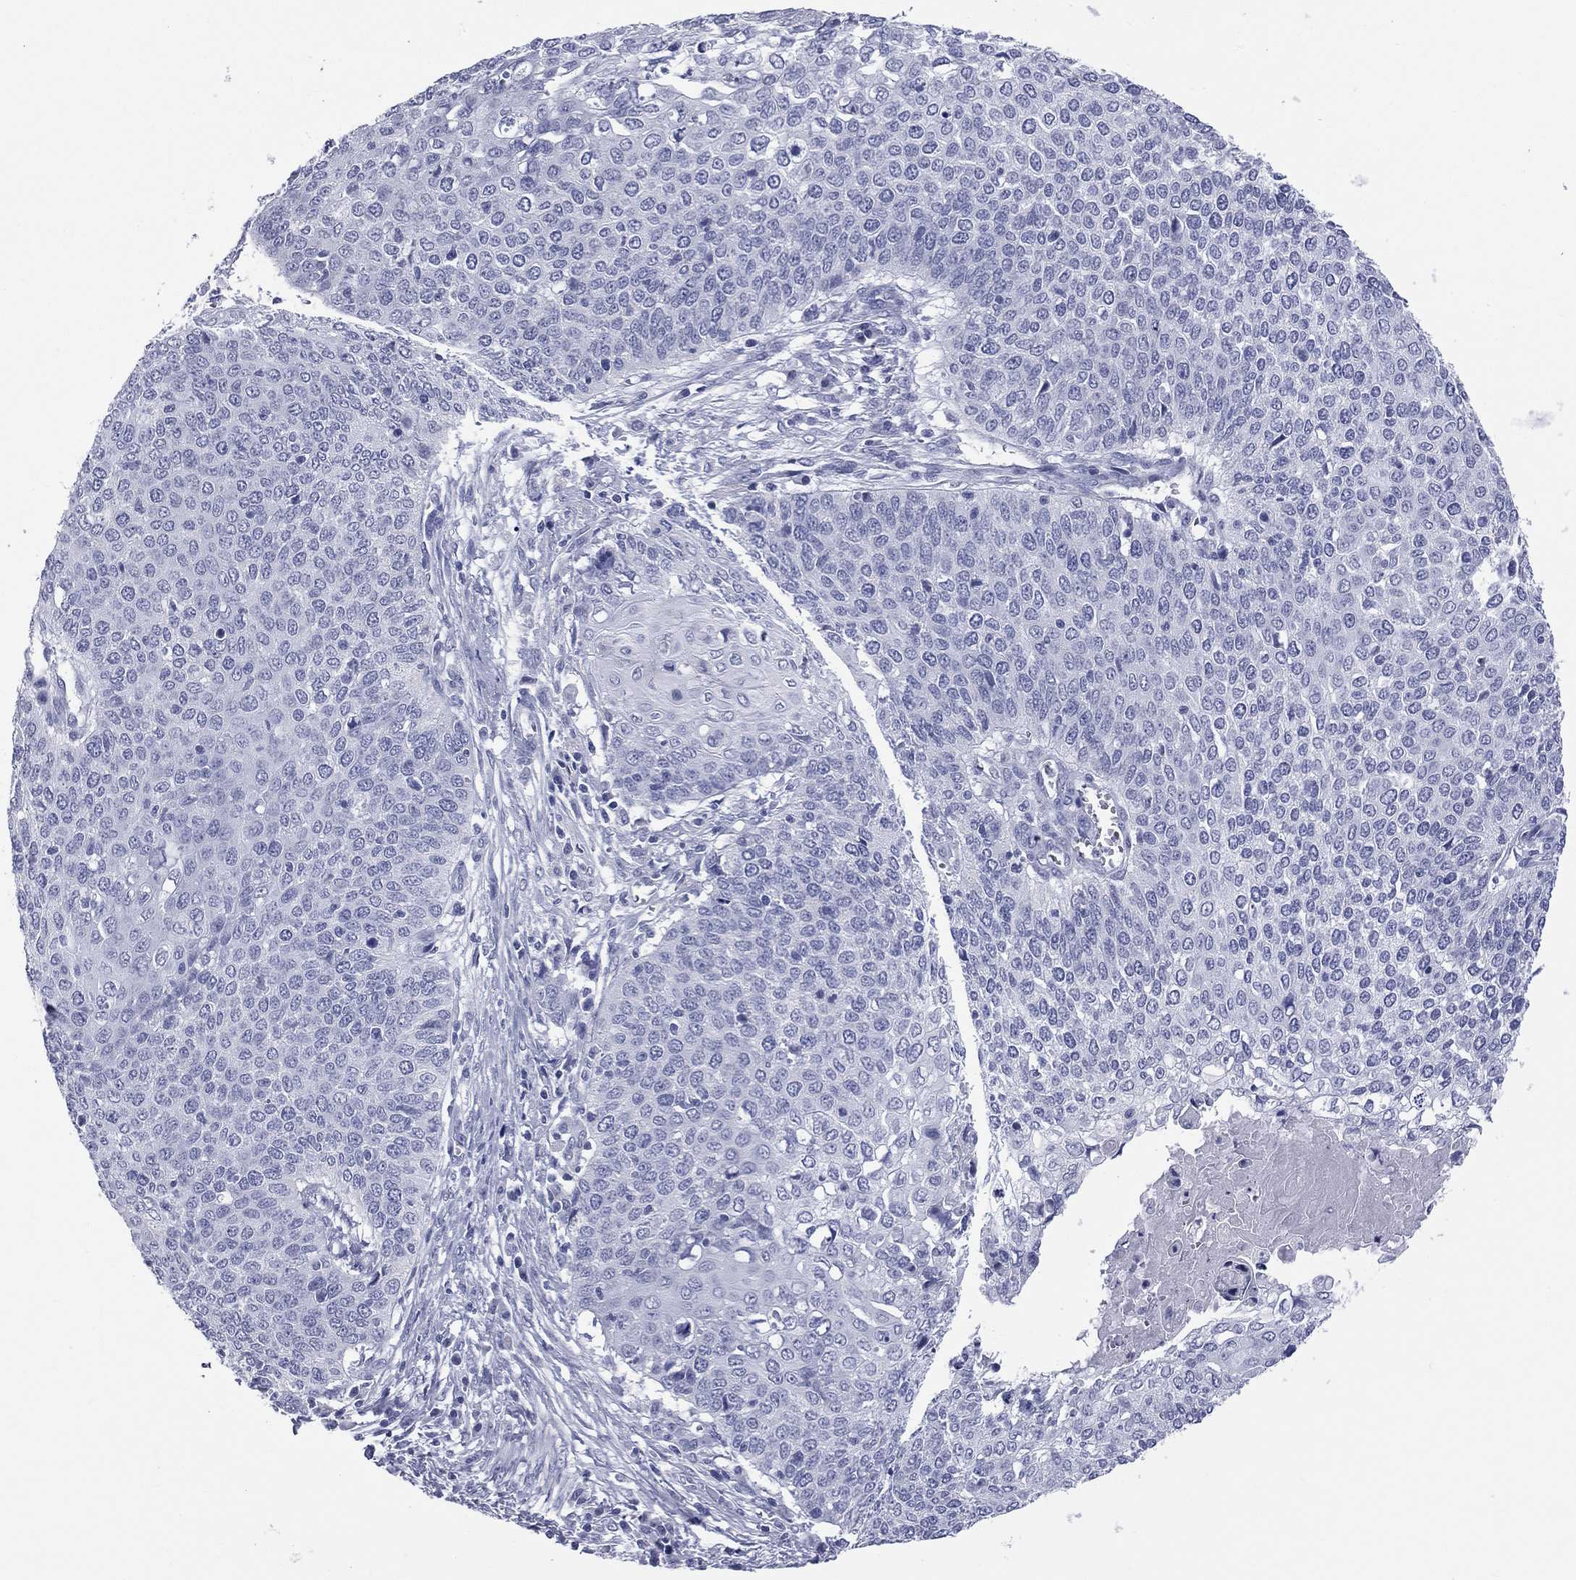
{"staining": {"intensity": "negative", "quantity": "none", "location": "none"}, "tissue": "cervical cancer", "cell_type": "Tumor cells", "image_type": "cancer", "snomed": [{"axis": "morphology", "description": "Squamous cell carcinoma, NOS"}, {"axis": "topography", "description": "Cervix"}], "caption": "High power microscopy photomicrograph of an IHC micrograph of cervical cancer (squamous cell carcinoma), revealing no significant positivity in tumor cells.", "gene": "MLN", "patient": {"sex": "female", "age": 39}}